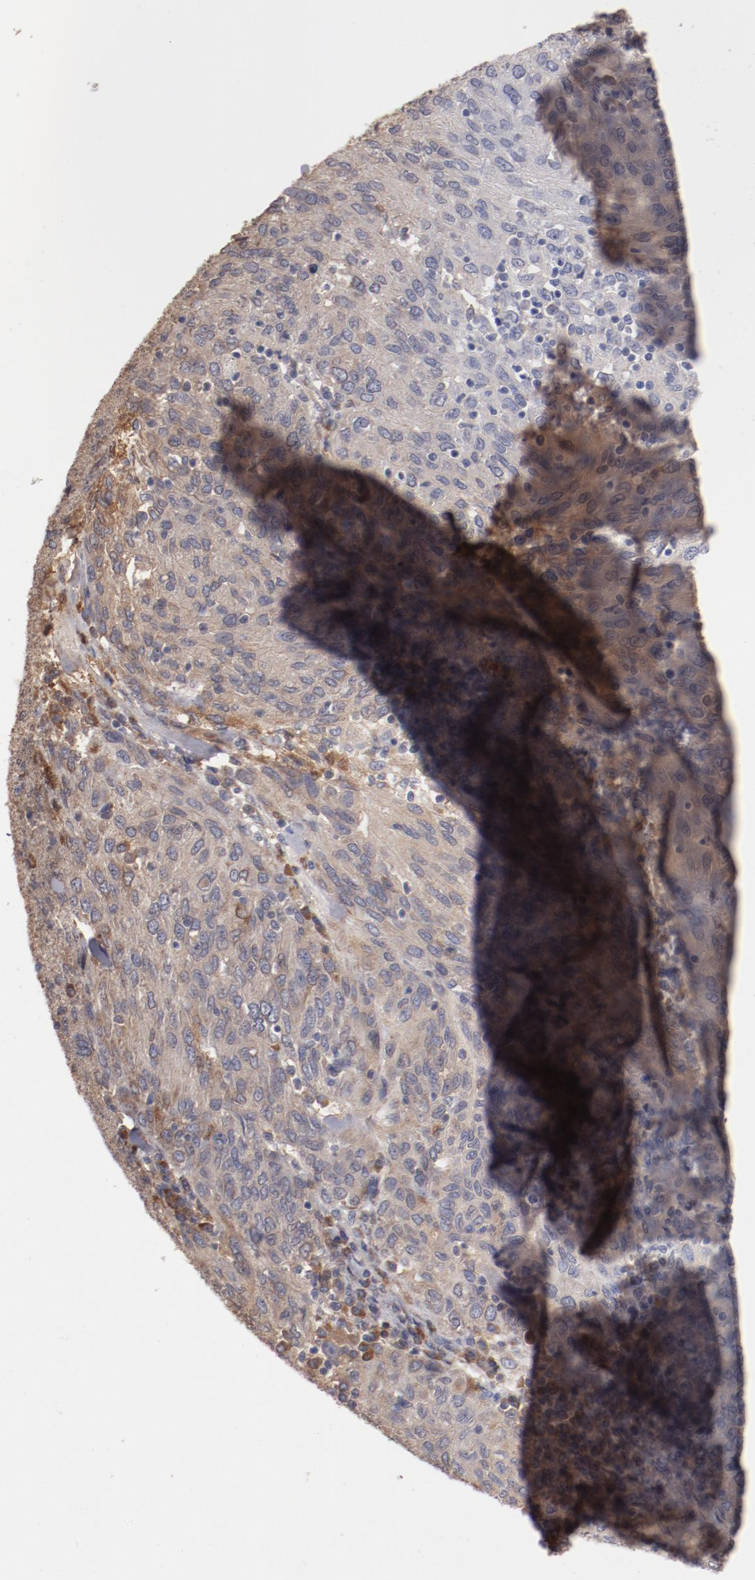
{"staining": {"intensity": "weak", "quantity": ">75%", "location": "cytoplasmic/membranous"}, "tissue": "ovarian cancer", "cell_type": "Tumor cells", "image_type": "cancer", "snomed": [{"axis": "morphology", "description": "Carcinoma, endometroid"}, {"axis": "topography", "description": "Ovary"}], "caption": "Ovarian cancer (endometroid carcinoma) stained with immunohistochemistry reveals weak cytoplasmic/membranous expression in approximately >75% of tumor cells.", "gene": "SERPINA7", "patient": {"sex": "female", "age": 50}}